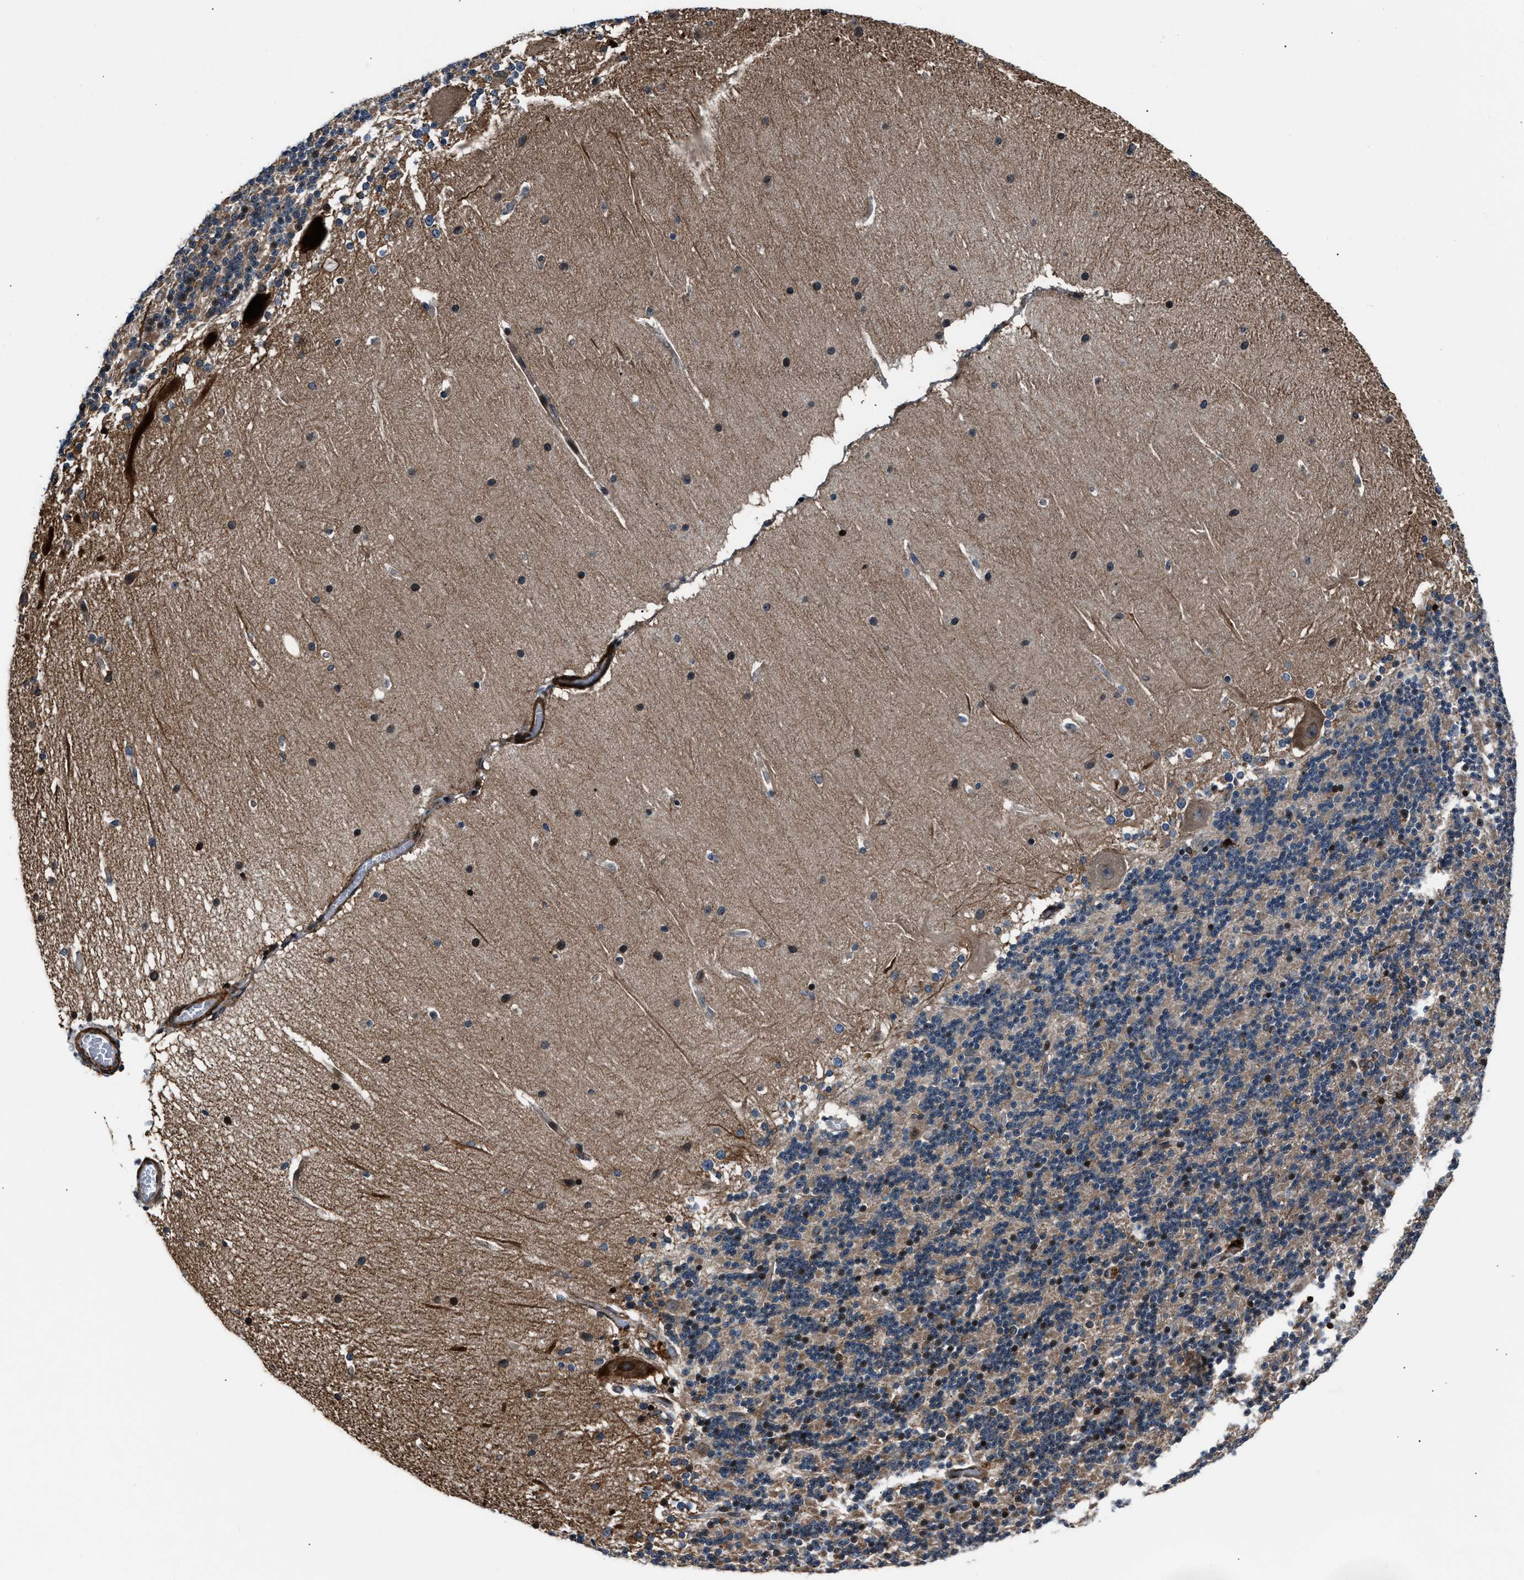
{"staining": {"intensity": "moderate", "quantity": "25%-75%", "location": "nuclear"}, "tissue": "cerebellum", "cell_type": "Cells in granular layer", "image_type": "normal", "snomed": [{"axis": "morphology", "description": "Normal tissue, NOS"}, {"axis": "topography", "description": "Cerebellum"}], "caption": "Immunohistochemical staining of unremarkable cerebellum exhibits 25%-75% levels of moderate nuclear protein expression in approximately 25%-75% of cells in granular layer.", "gene": "DYNC2I1", "patient": {"sex": "female", "age": 19}}